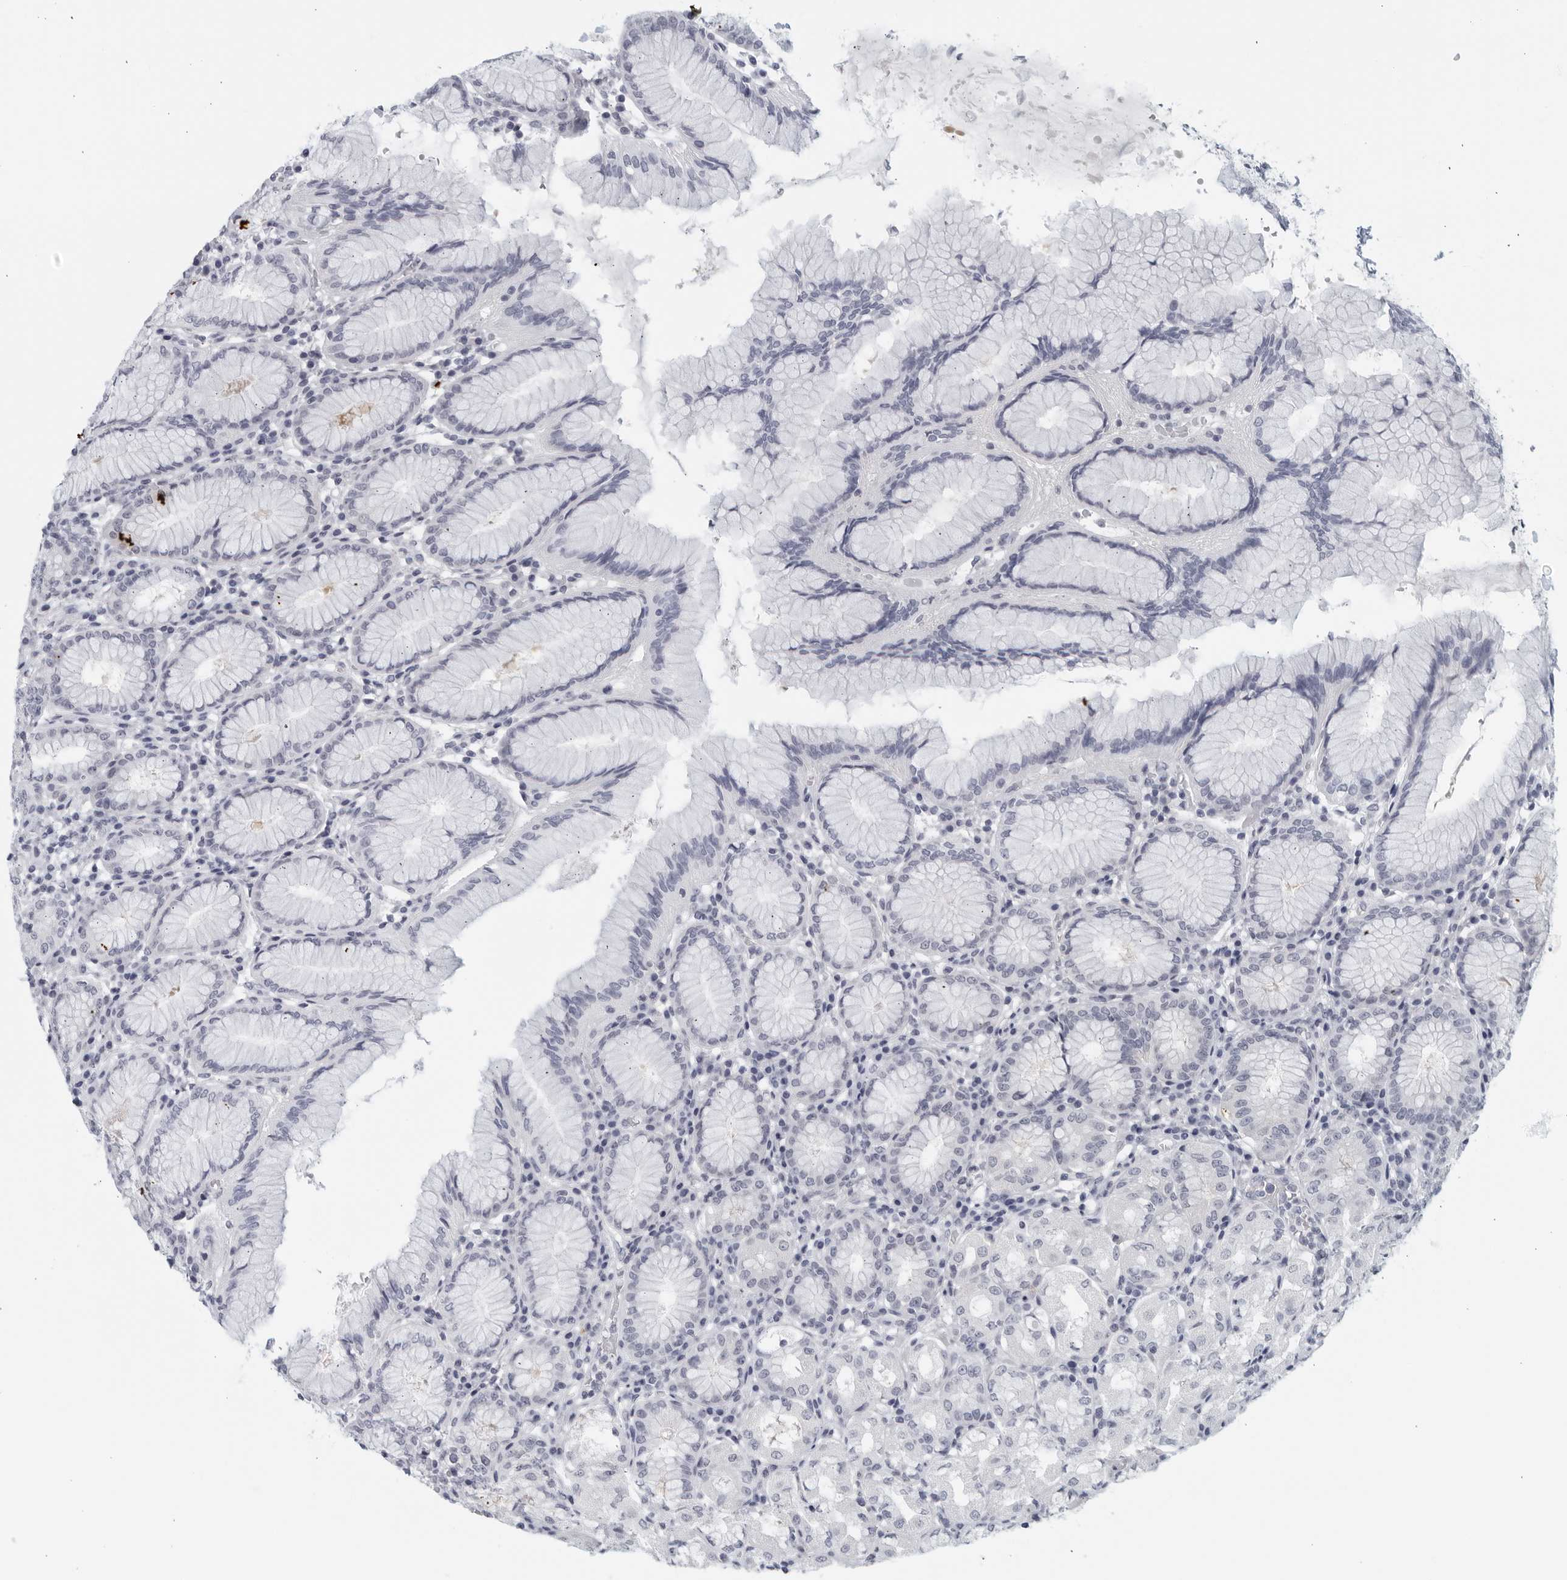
{"staining": {"intensity": "negative", "quantity": "none", "location": "none"}, "tissue": "stomach", "cell_type": "Glandular cells", "image_type": "normal", "snomed": [{"axis": "morphology", "description": "Normal tissue, NOS"}, {"axis": "topography", "description": "Stomach"}, {"axis": "topography", "description": "Stomach, lower"}], "caption": "IHC of normal stomach reveals no expression in glandular cells. The staining was performed using DAB (3,3'-diaminobenzidine) to visualize the protein expression in brown, while the nuclei were stained in blue with hematoxylin (Magnification: 20x).", "gene": "MATN1", "patient": {"sex": "female", "age": 56}}